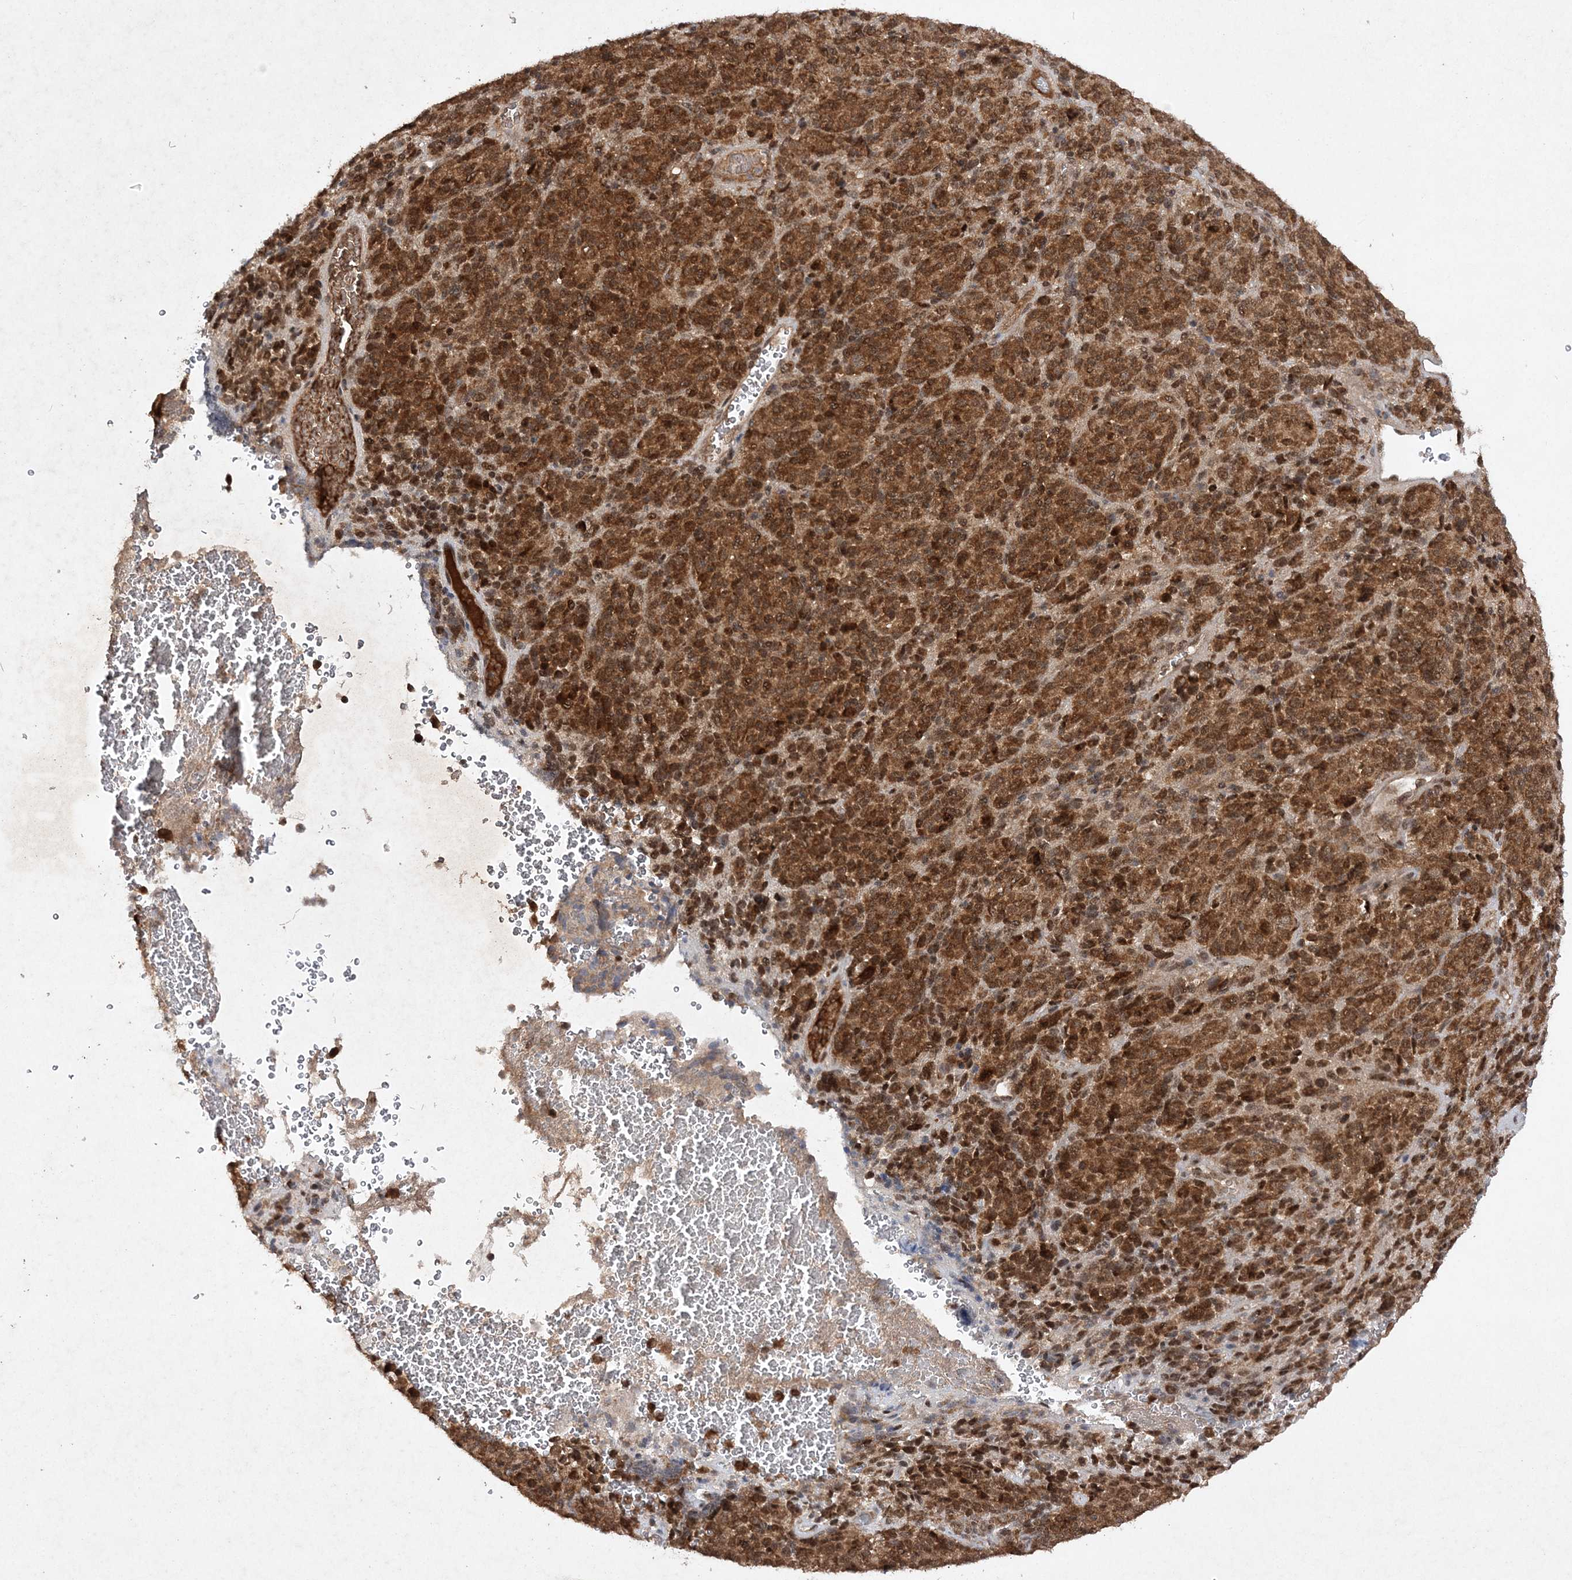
{"staining": {"intensity": "moderate", "quantity": ">75%", "location": "cytoplasmic/membranous,nuclear"}, "tissue": "melanoma", "cell_type": "Tumor cells", "image_type": "cancer", "snomed": [{"axis": "morphology", "description": "Malignant melanoma, Metastatic site"}, {"axis": "topography", "description": "Brain"}], "caption": "A medium amount of moderate cytoplasmic/membranous and nuclear expression is identified in approximately >75% of tumor cells in malignant melanoma (metastatic site) tissue.", "gene": "NIF3L1", "patient": {"sex": "female", "age": 56}}